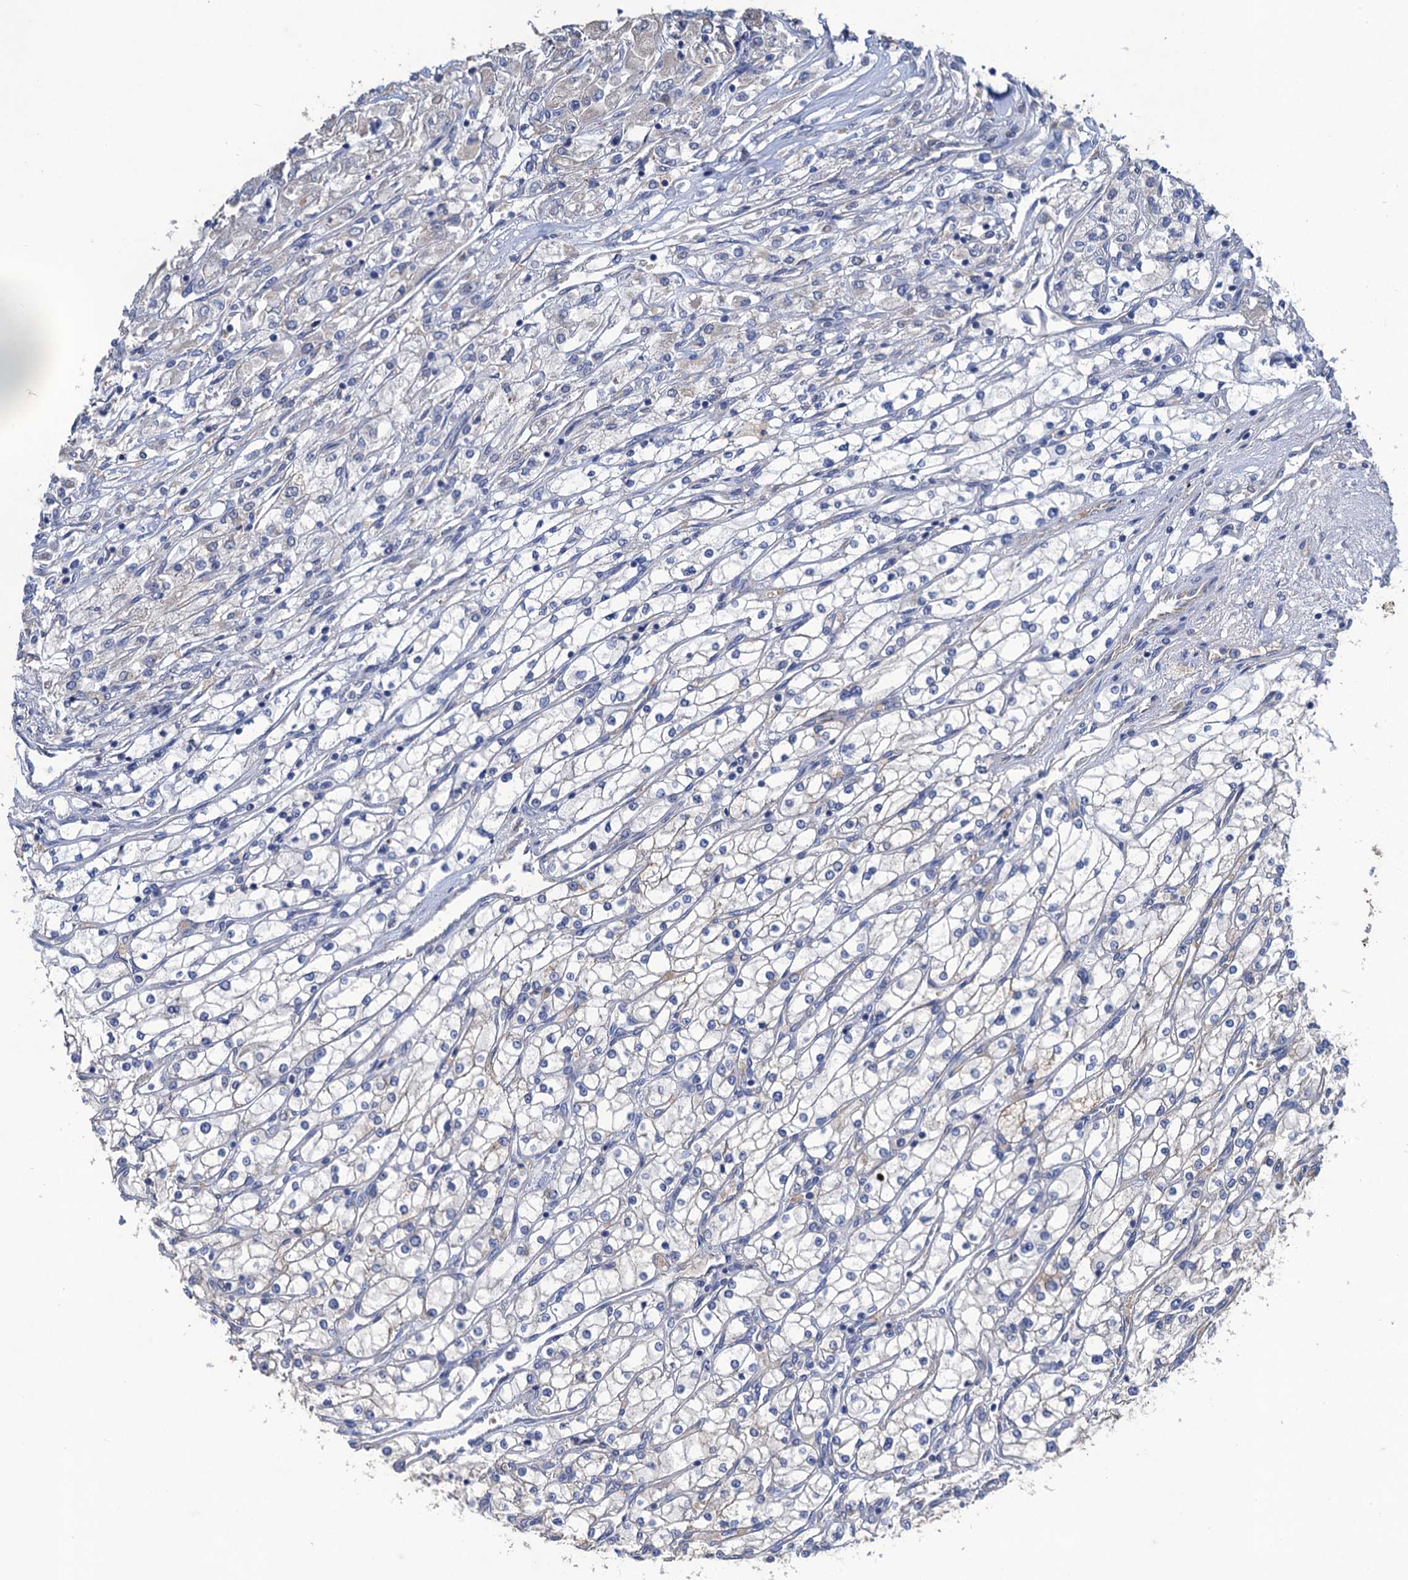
{"staining": {"intensity": "negative", "quantity": "none", "location": "none"}, "tissue": "renal cancer", "cell_type": "Tumor cells", "image_type": "cancer", "snomed": [{"axis": "morphology", "description": "Adenocarcinoma, NOS"}, {"axis": "topography", "description": "Kidney"}], "caption": "DAB (3,3'-diaminobenzidine) immunohistochemical staining of human adenocarcinoma (renal) demonstrates no significant positivity in tumor cells.", "gene": "SMCO3", "patient": {"sex": "male", "age": 80}}